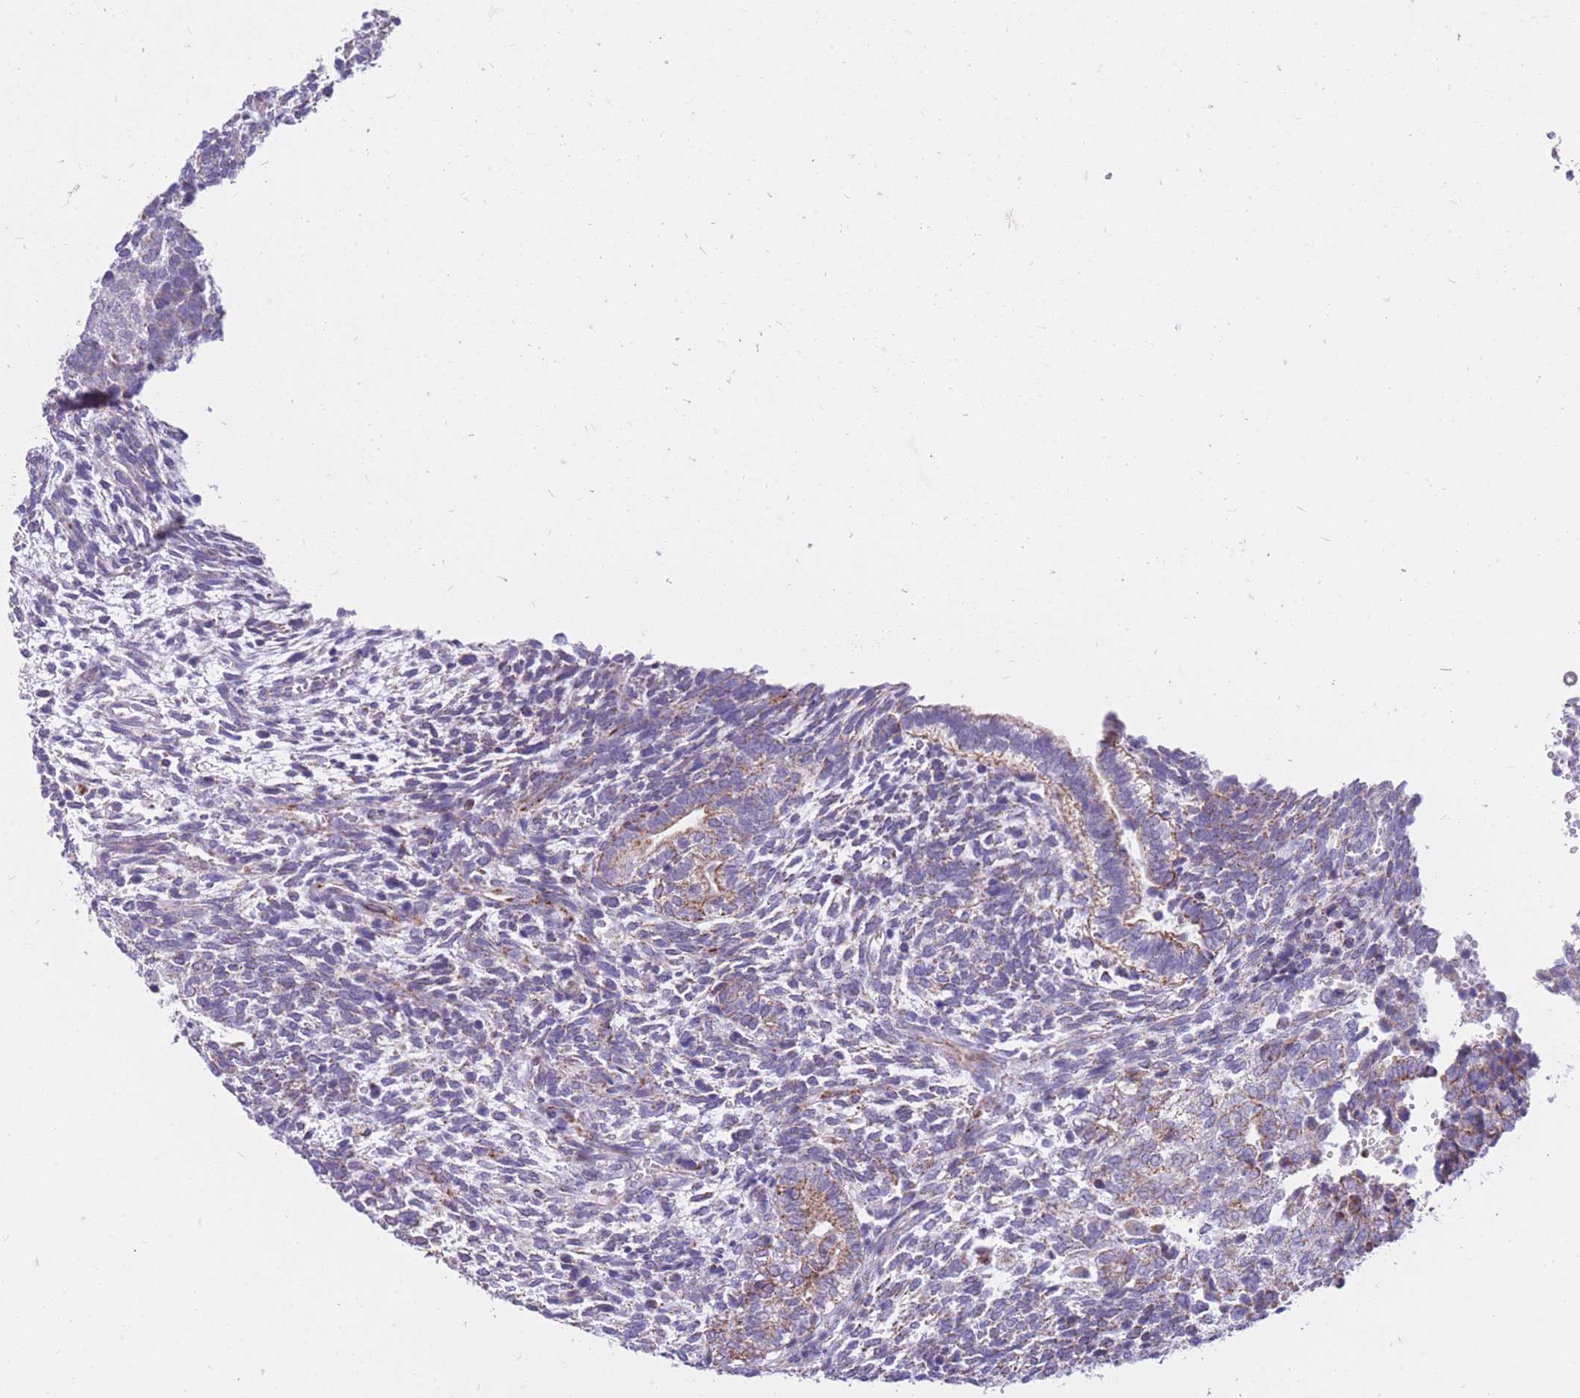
{"staining": {"intensity": "moderate", "quantity": "25%-75%", "location": "cytoplasmic/membranous"}, "tissue": "testis cancer", "cell_type": "Tumor cells", "image_type": "cancer", "snomed": [{"axis": "morphology", "description": "Carcinoma, Embryonal, NOS"}, {"axis": "topography", "description": "Testis"}], "caption": "Brown immunohistochemical staining in testis cancer (embryonal carcinoma) demonstrates moderate cytoplasmic/membranous expression in approximately 25%-75% of tumor cells. The protein of interest is stained brown, and the nuclei are stained in blue (DAB (3,3'-diaminobenzidine) IHC with brightfield microscopy, high magnification).", "gene": "PCSK1", "patient": {"sex": "male", "age": 23}}